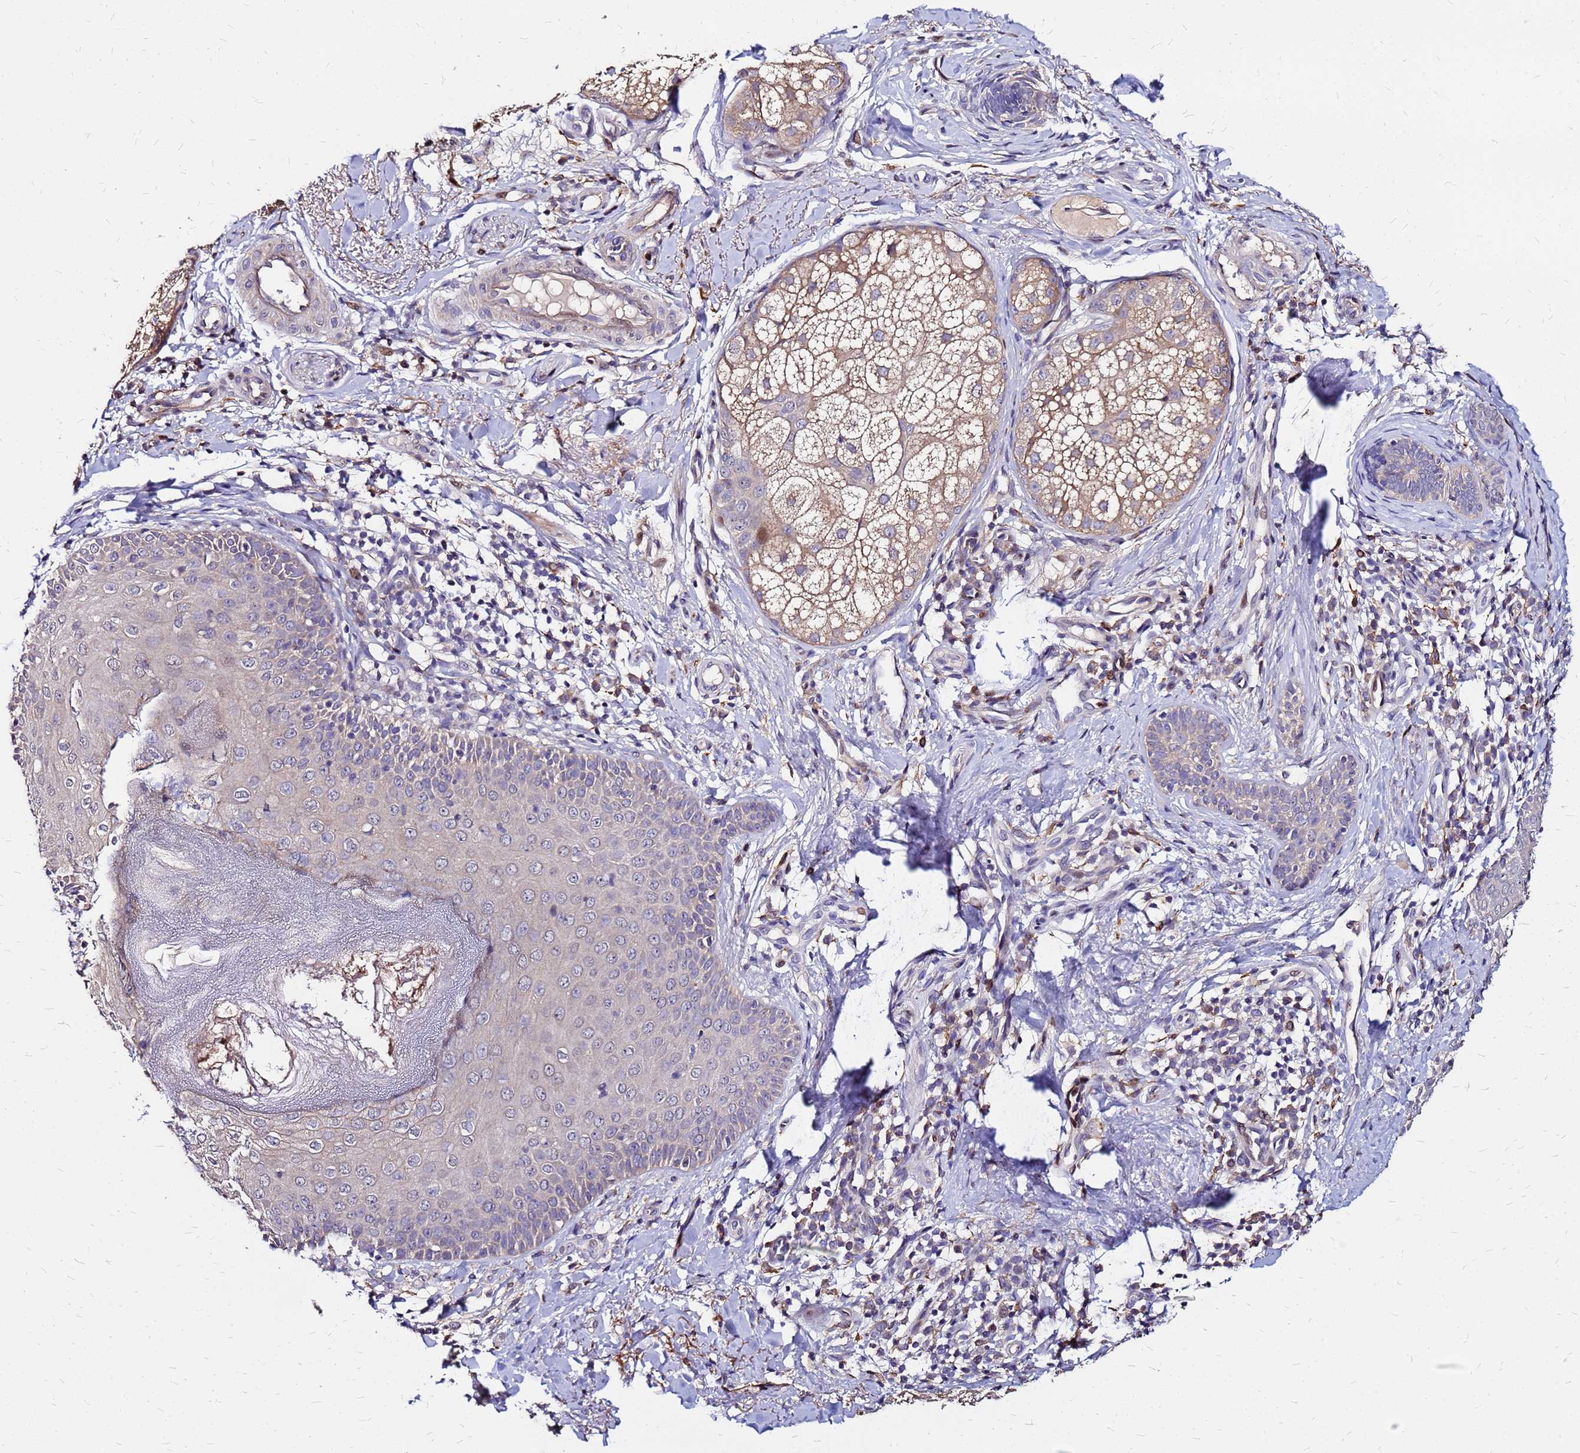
{"staining": {"intensity": "moderate", "quantity": ">75%", "location": "cytoplasmic/membranous,nuclear"}, "tissue": "skin", "cell_type": "Fibroblasts", "image_type": "normal", "snomed": [{"axis": "morphology", "description": "Normal tissue, NOS"}, {"axis": "topography", "description": "Skin"}], "caption": "An image showing moderate cytoplasmic/membranous,nuclear expression in about >75% of fibroblasts in benign skin, as visualized by brown immunohistochemical staining.", "gene": "ARHGEF35", "patient": {"sex": "male", "age": 57}}